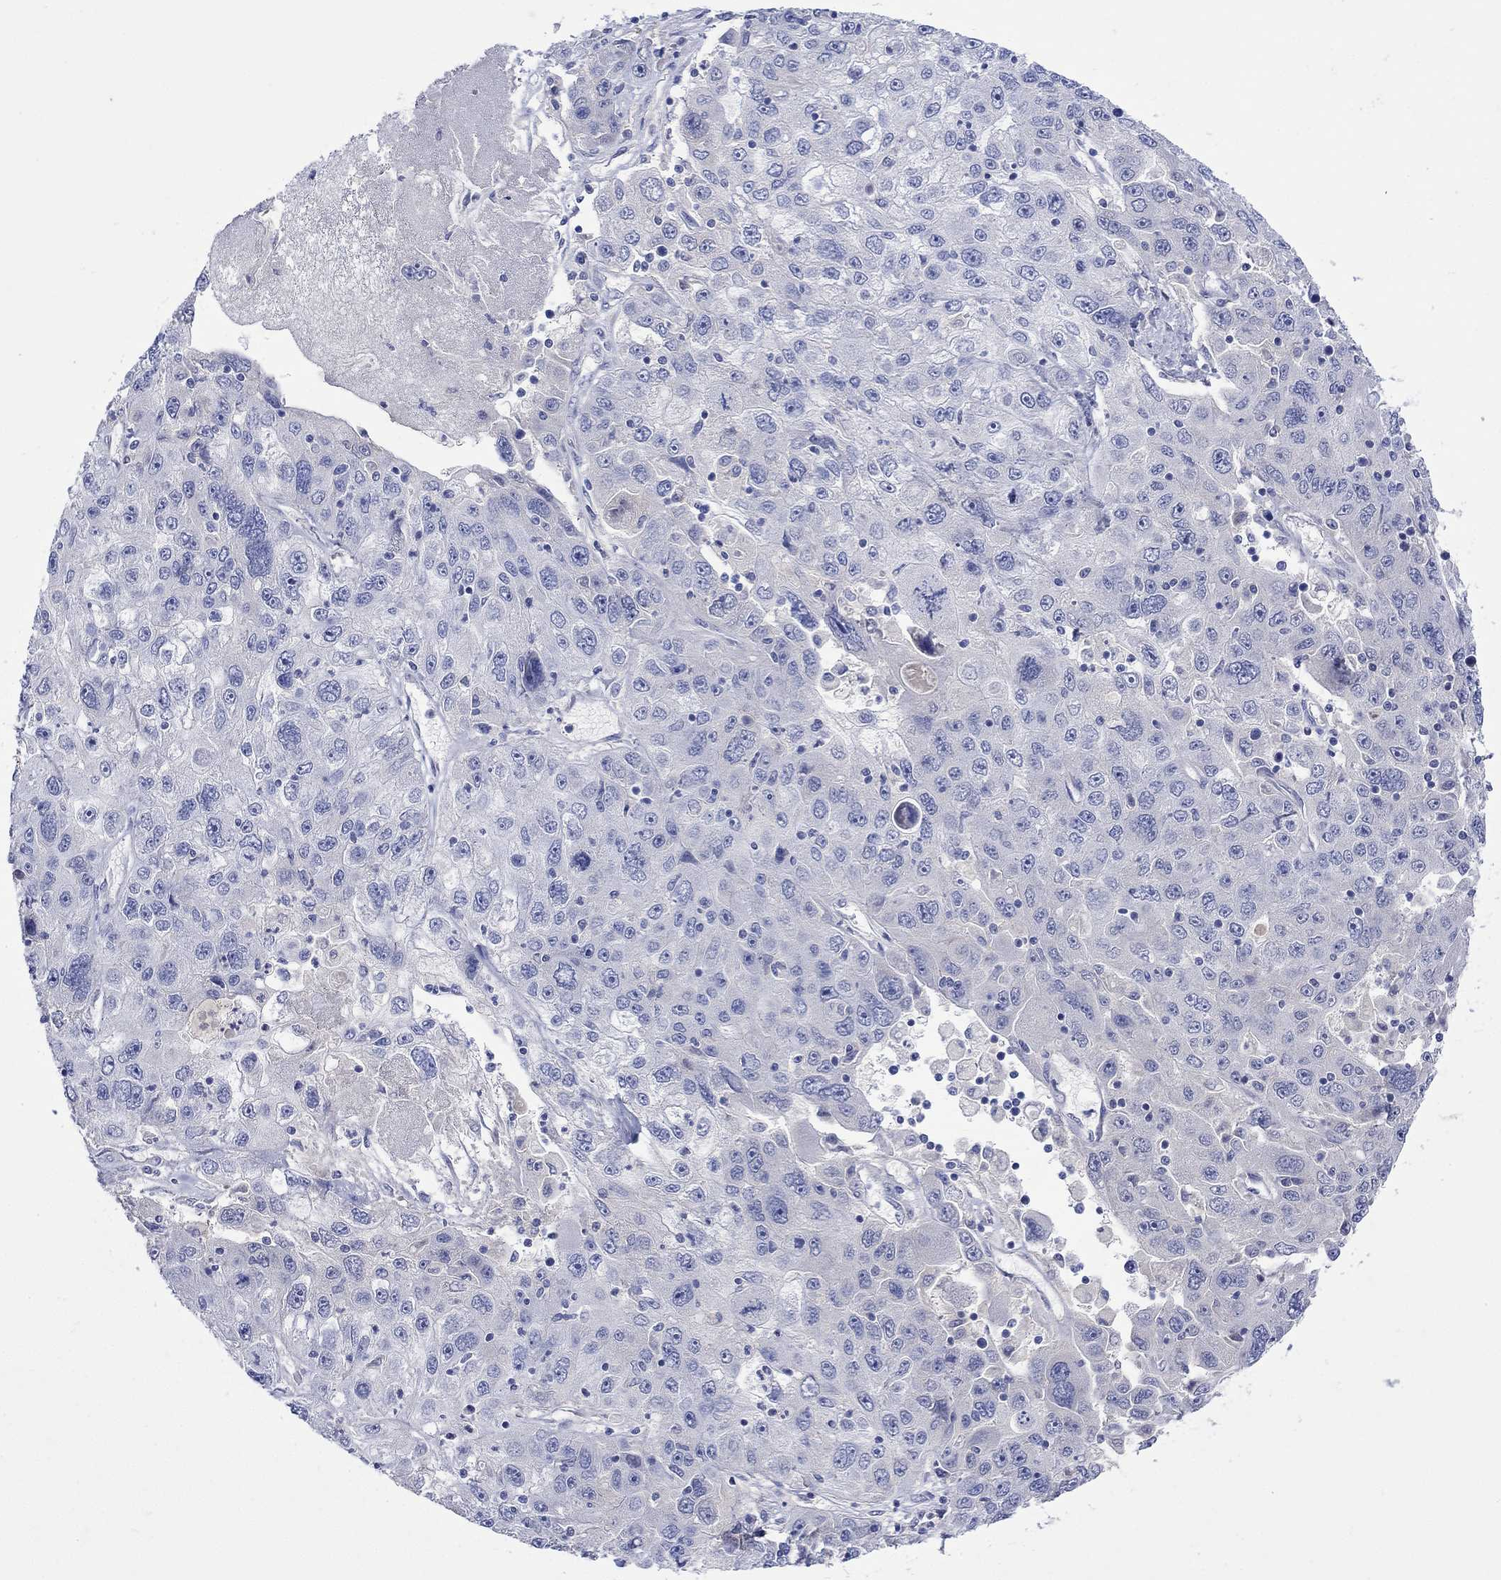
{"staining": {"intensity": "negative", "quantity": "none", "location": "none"}, "tissue": "stomach cancer", "cell_type": "Tumor cells", "image_type": "cancer", "snomed": [{"axis": "morphology", "description": "Adenocarcinoma, NOS"}, {"axis": "topography", "description": "Stomach"}], "caption": "The histopathology image shows no significant staining in tumor cells of stomach cancer (adenocarcinoma).", "gene": "MSI1", "patient": {"sex": "male", "age": 56}}